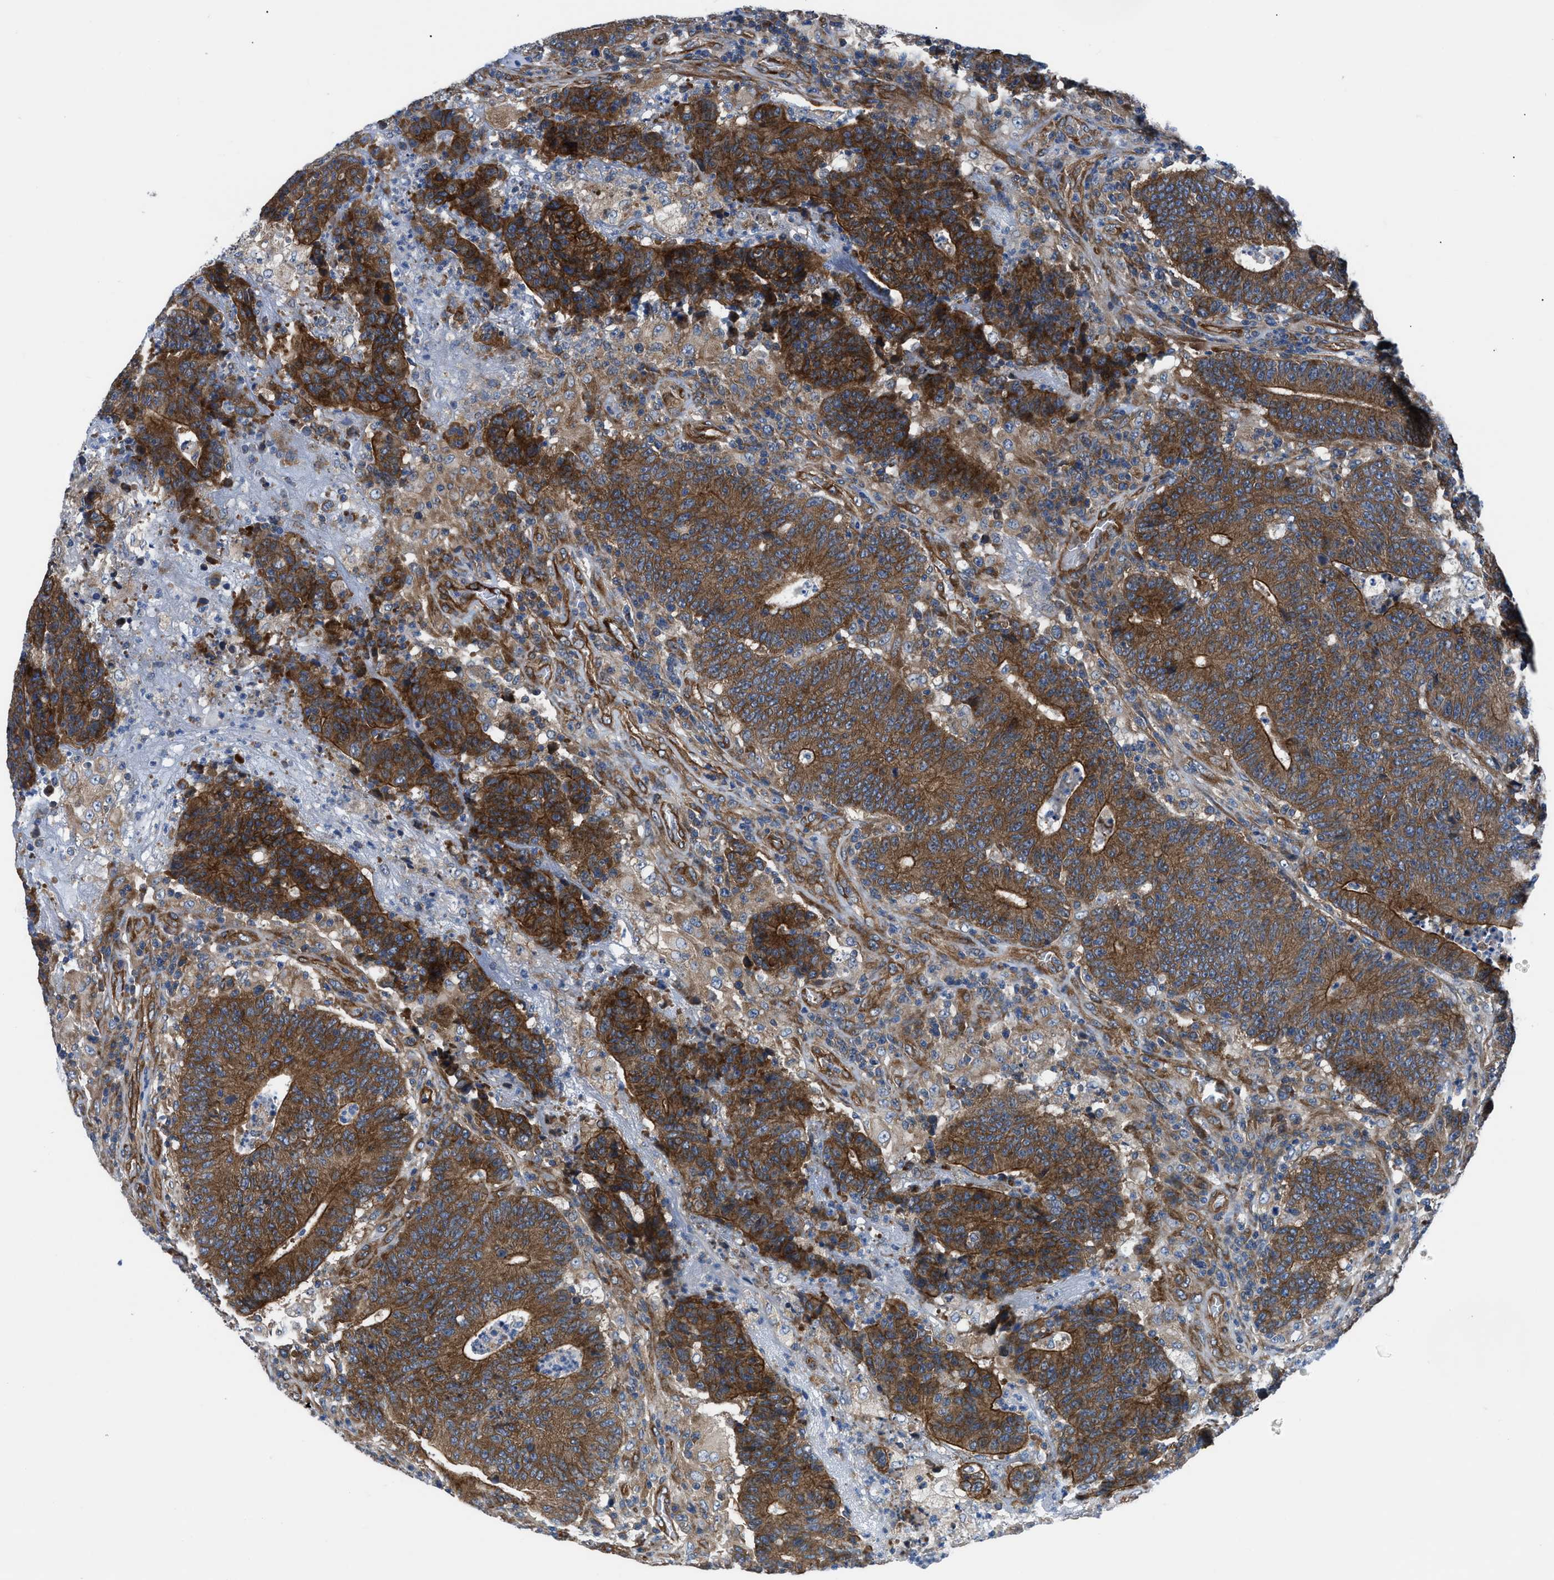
{"staining": {"intensity": "strong", "quantity": ">75%", "location": "cytoplasmic/membranous"}, "tissue": "colorectal cancer", "cell_type": "Tumor cells", "image_type": "cancer", "snomed": [{"axis": "morphology", "description": "Normal tissue, NOS"}, {"axis": "morphology", "description": "Adenocarcinoma, NOS"}, {"axis": "topography", "description": "Colon"}], "caption": "Immunohistochemical staining of colorectal adenocarcinoma displays high levels of strong cytoplasmic/membranous protein staining in approximately >75% of tumor cells.", "gene": "TRIP4", "patient": {"sex": "female", "age": 75}}